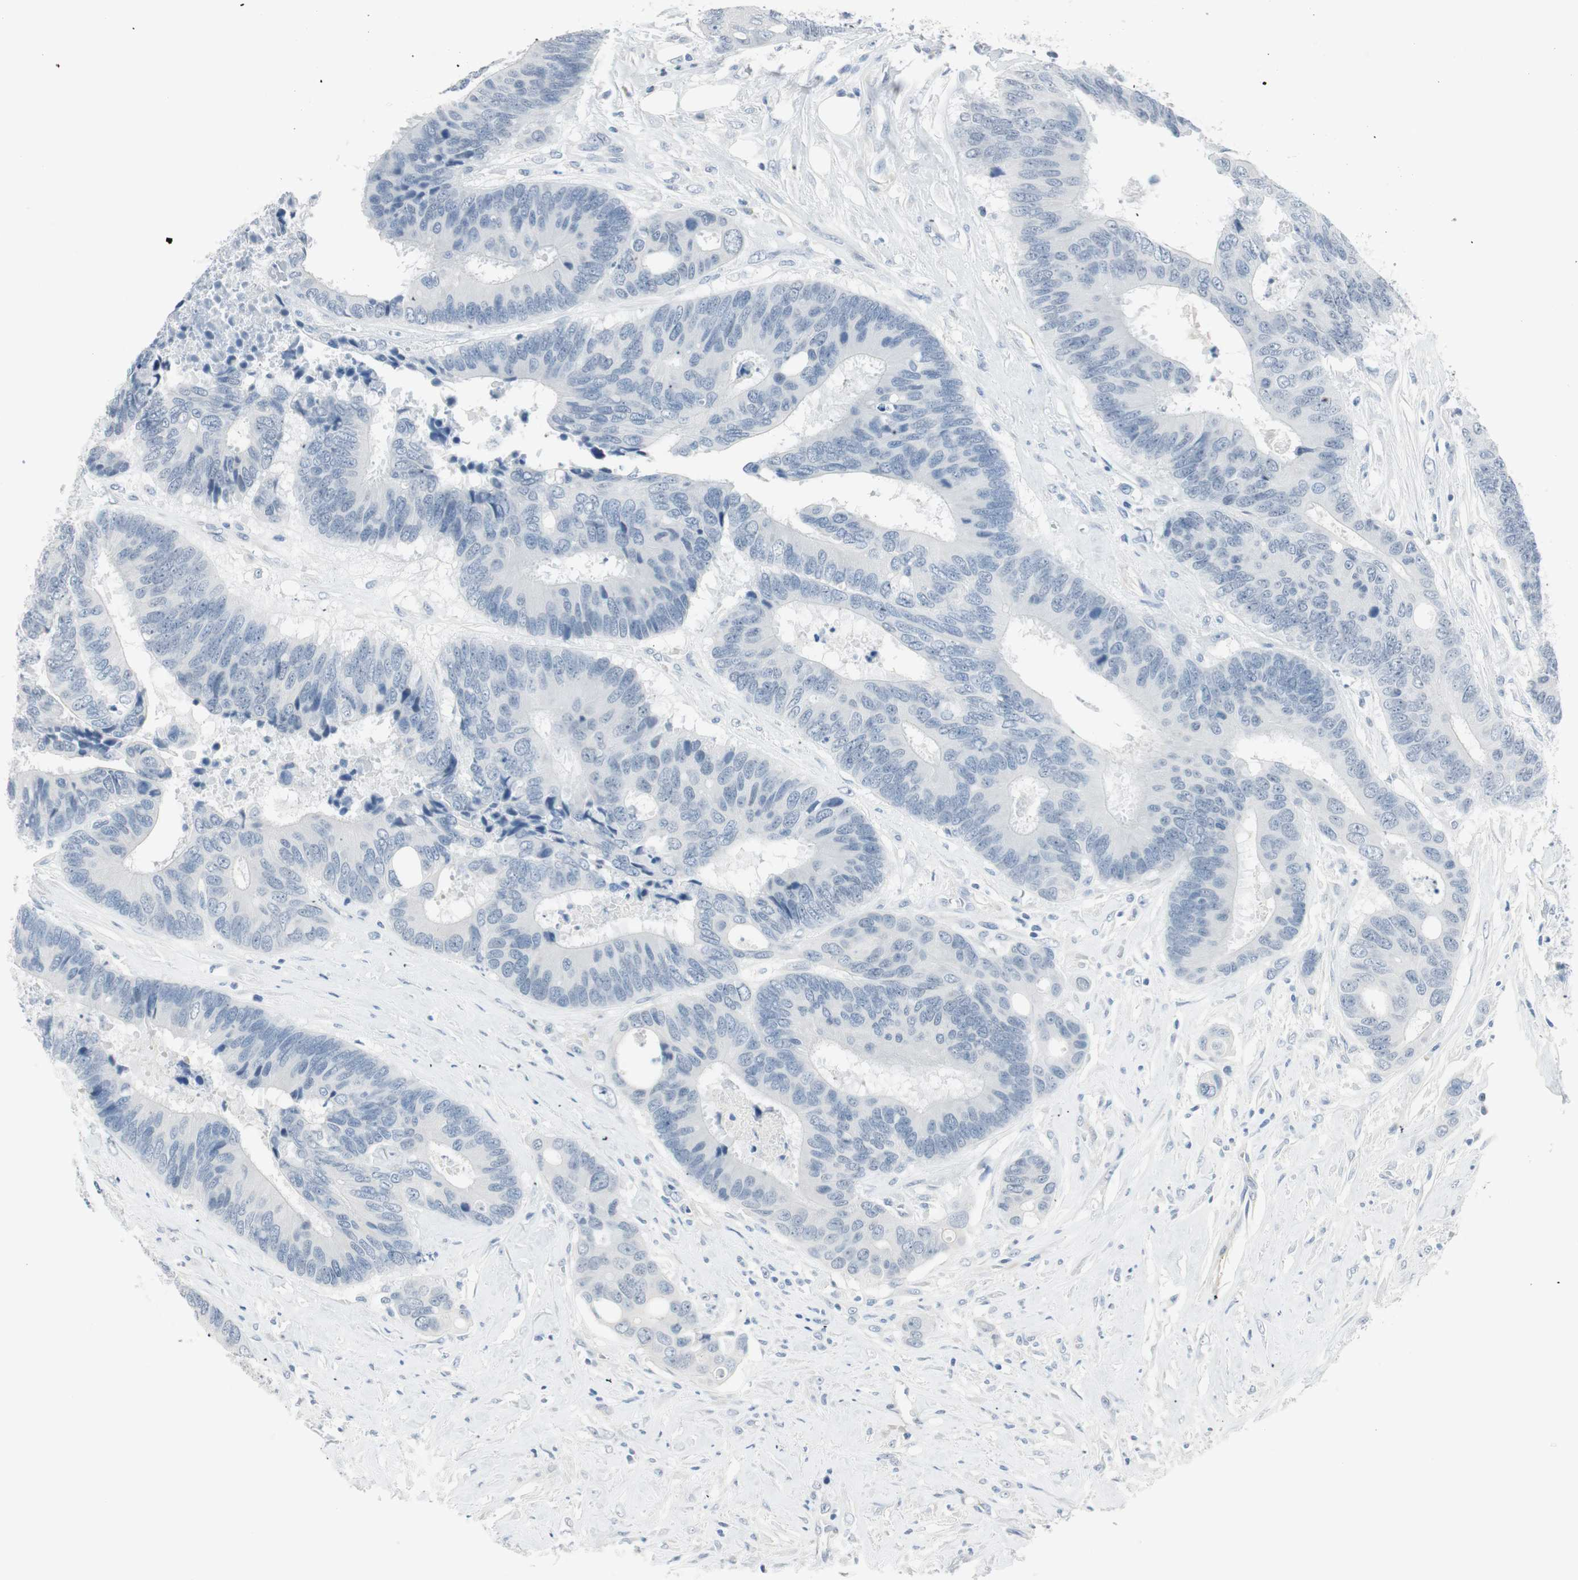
{"staining": {"intensity": "negative", "quantity": "none", "location": "none"}, "tissue": "colorectal cancer", "cell_type": "Tumor cells", "image_type": "cancer", "snomed": [{"axis": "morphology", "description": "Adenocarcinoma, NOS"}, {"axis": "topography", "description": "Rectum"}], "caption": "A high-resolution histopathology image shows immunohistochemistry (IHC) staining of colorectal cancer, which demonstrates no significant positivity in tumor cells.", "gene": "MLLT10", "patient": {"sex": "male", "age": 55}}